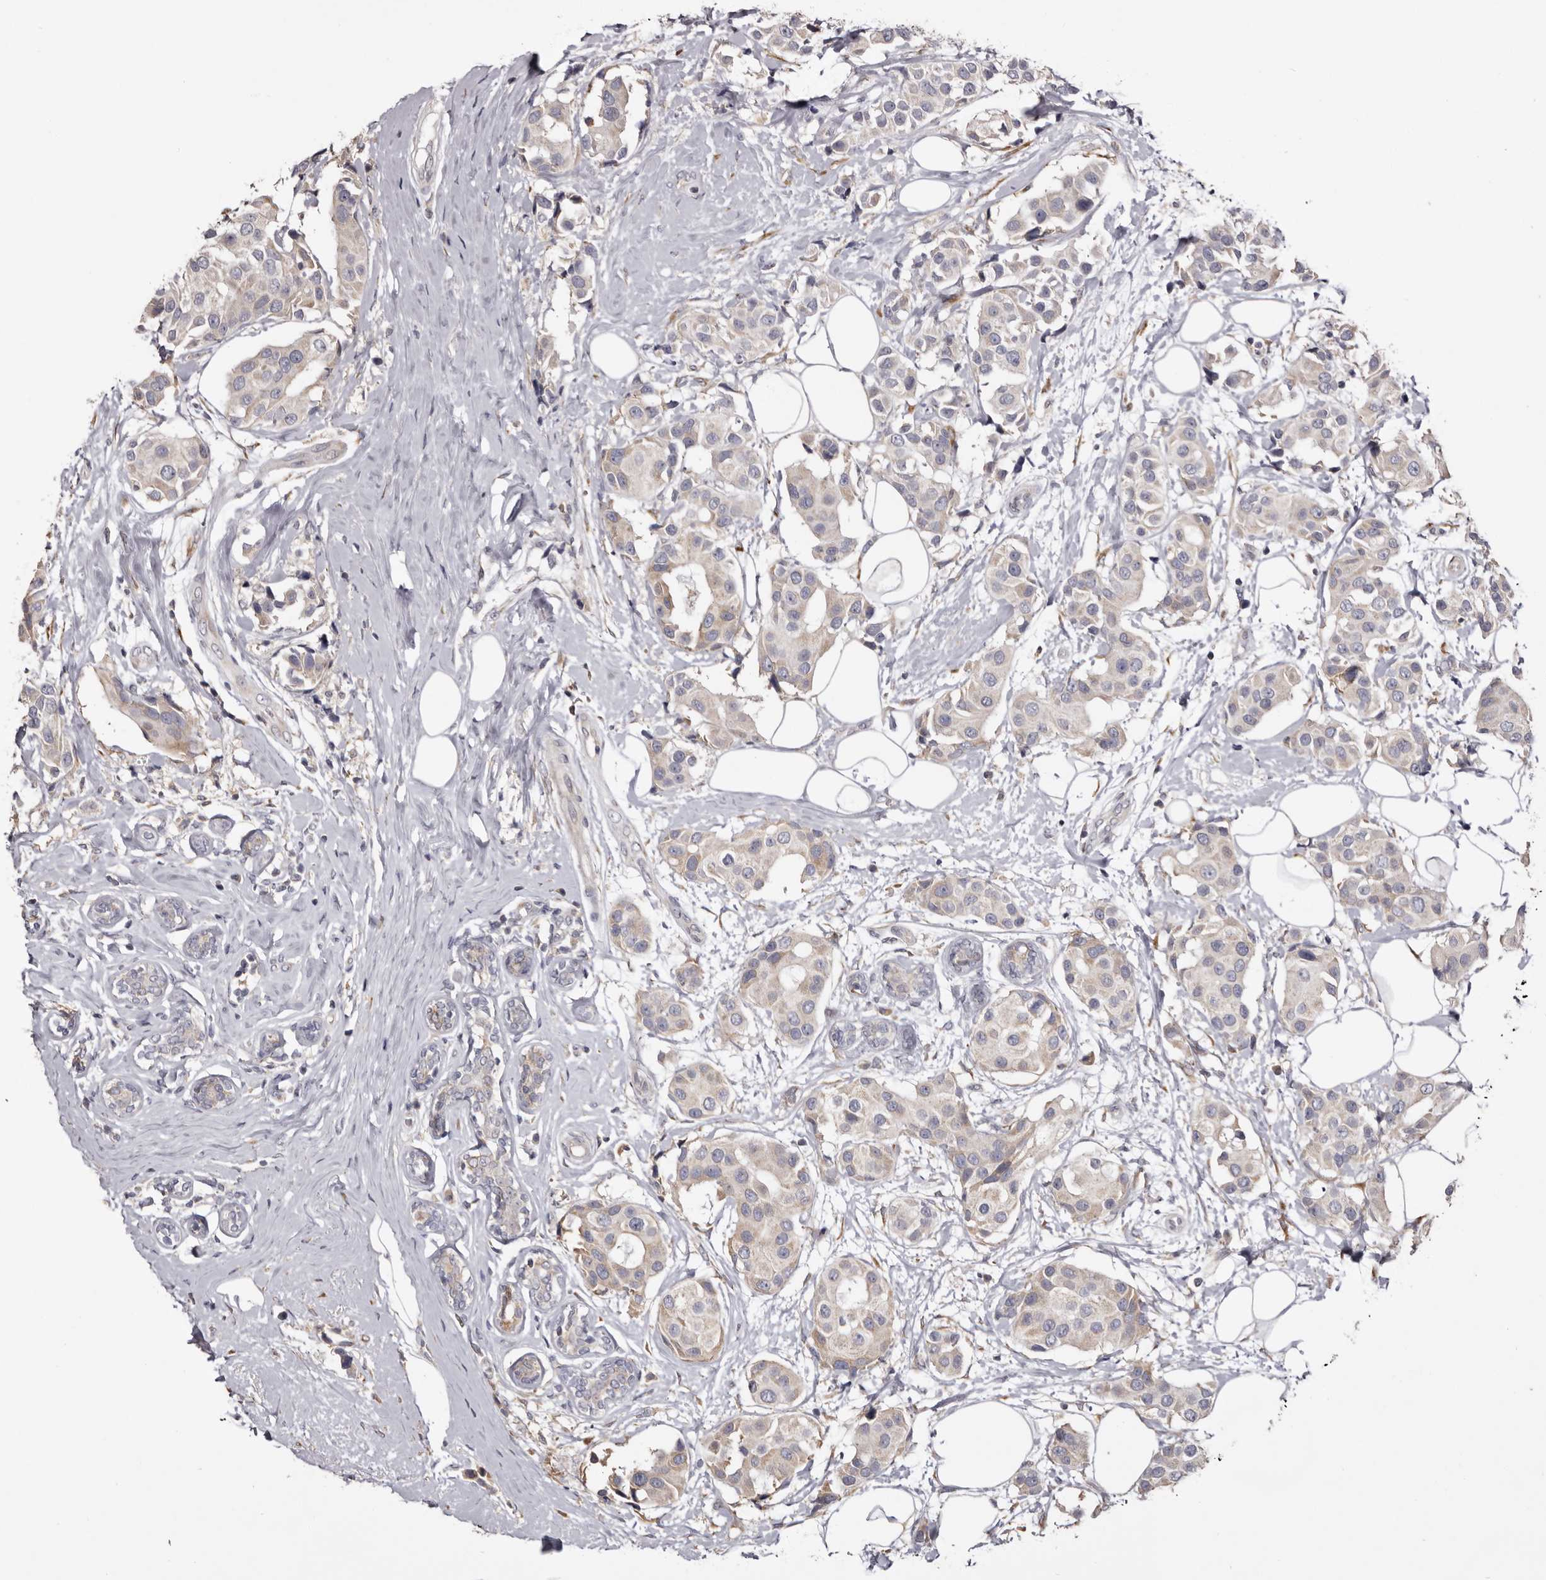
{"staining": {"intensity": "weak", "quantity": "<25%", "location": "cytoplasmic/membranous"}, "tissue": "breast cancer", "cell_type": "Tumor cells", "image_type": "cancer", "snomed": [{"axis": "morphology", "description": "Normal tissue, NOS"}, {"axis": "morphology", "description": "Duct carcinoma"}, {"axis": "topography", "description": "Breast"}], "caption": "Immunohistochemistry (IHC) of human breast cancer exhibits no staining in tumor cells.", "gene": "PIGX", "patient": {"sex": "female", "age": 39}}